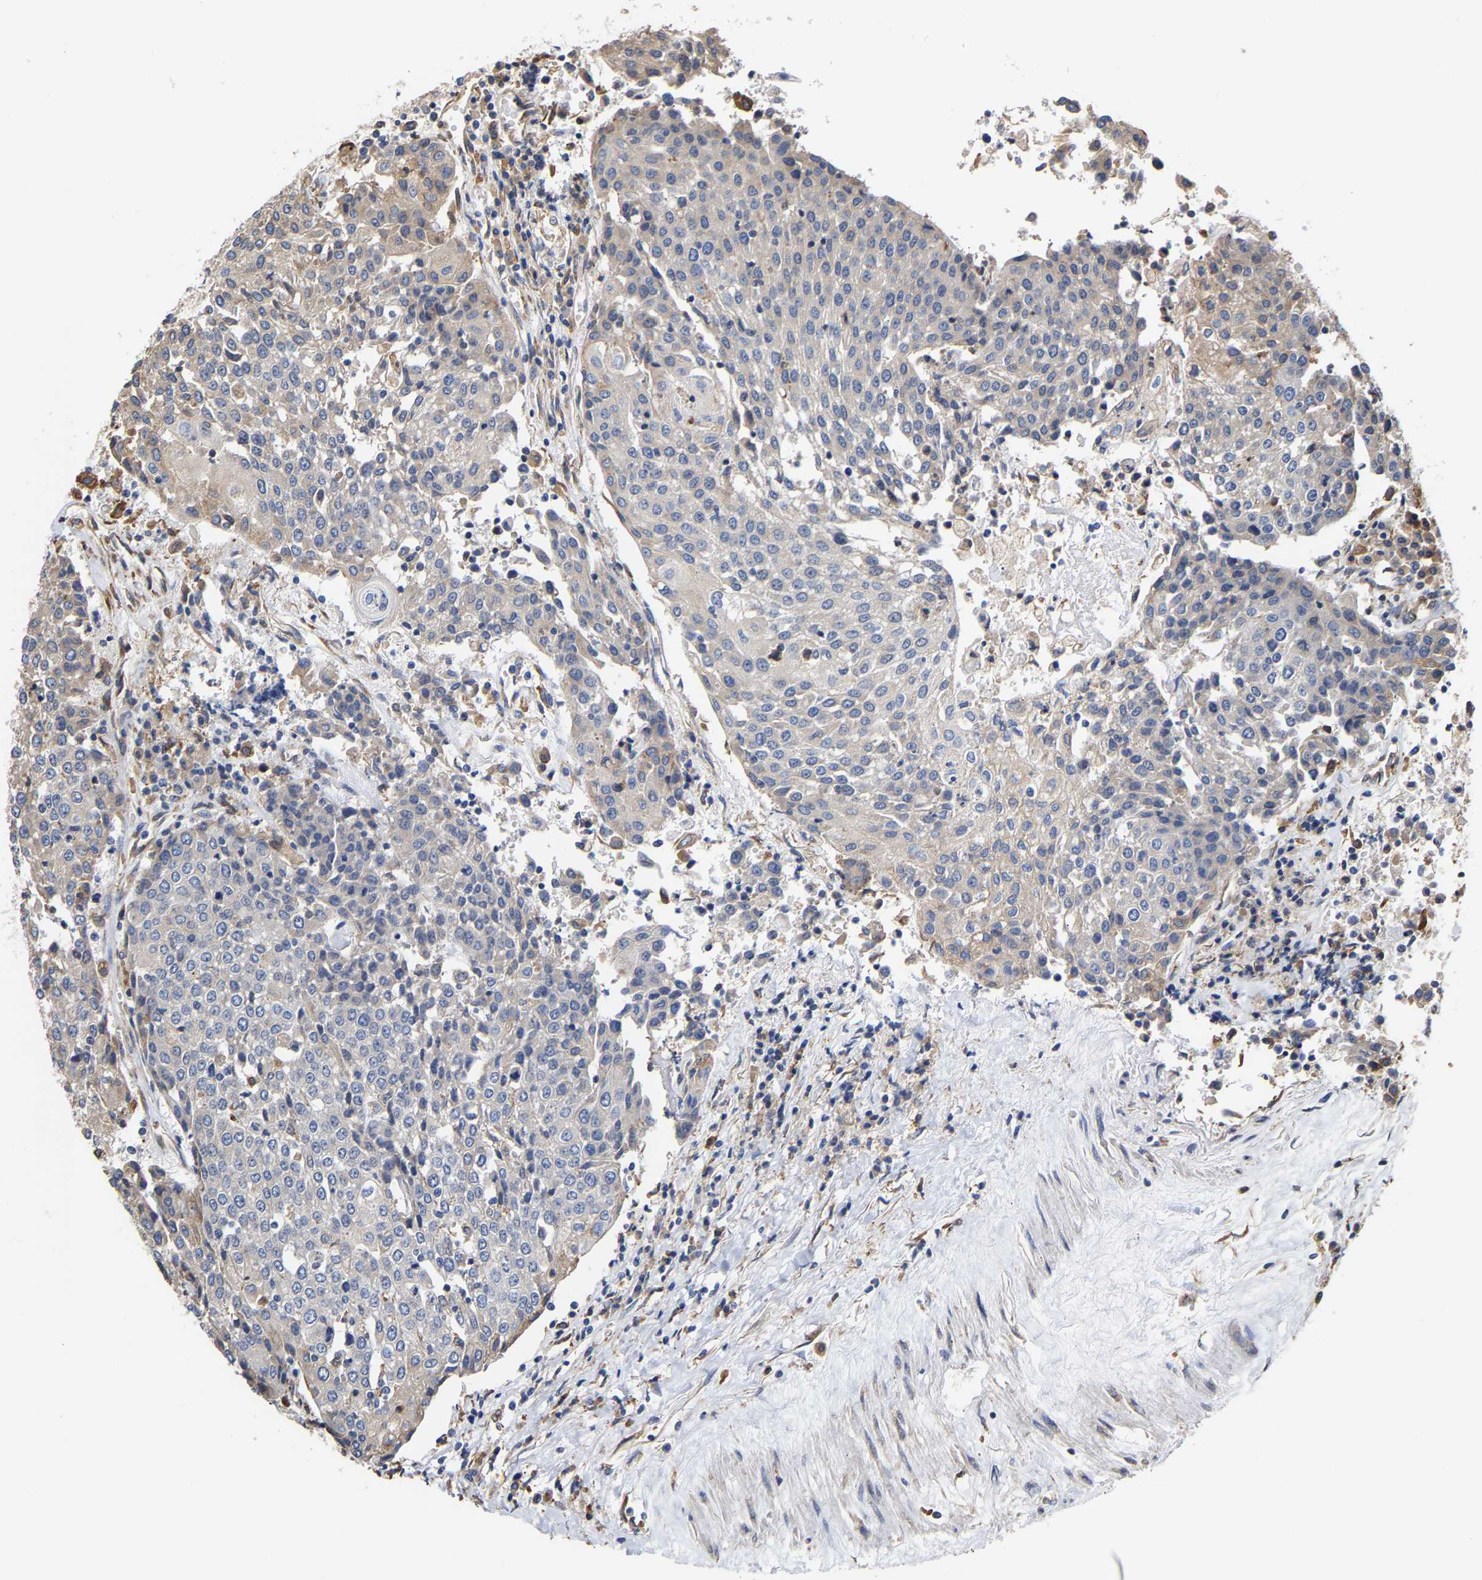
{"staining": {"intensity": "negative", "quantity": "none", "location": "none"}, "tissue": "urothelial cancer", "cell_type": "Tumor cells", "image_type": "cancer", "snomed": [{"axis": "morphology", "description": "Urothelial carcinoma, High grade"}, {"axis": "topography", "description": "Urinary bladder"}], "caption": "Immunohistochemistry (IHC) micrograph of neoplastic tissue: urothelial carcinoma (high-grade) stained with DAB (3,3'-diaminobenzidine) demonstrates no significant protein staining in tumor cells.", "gene": "ARAP1", "patient": {"sex": "female", "age": 85}}